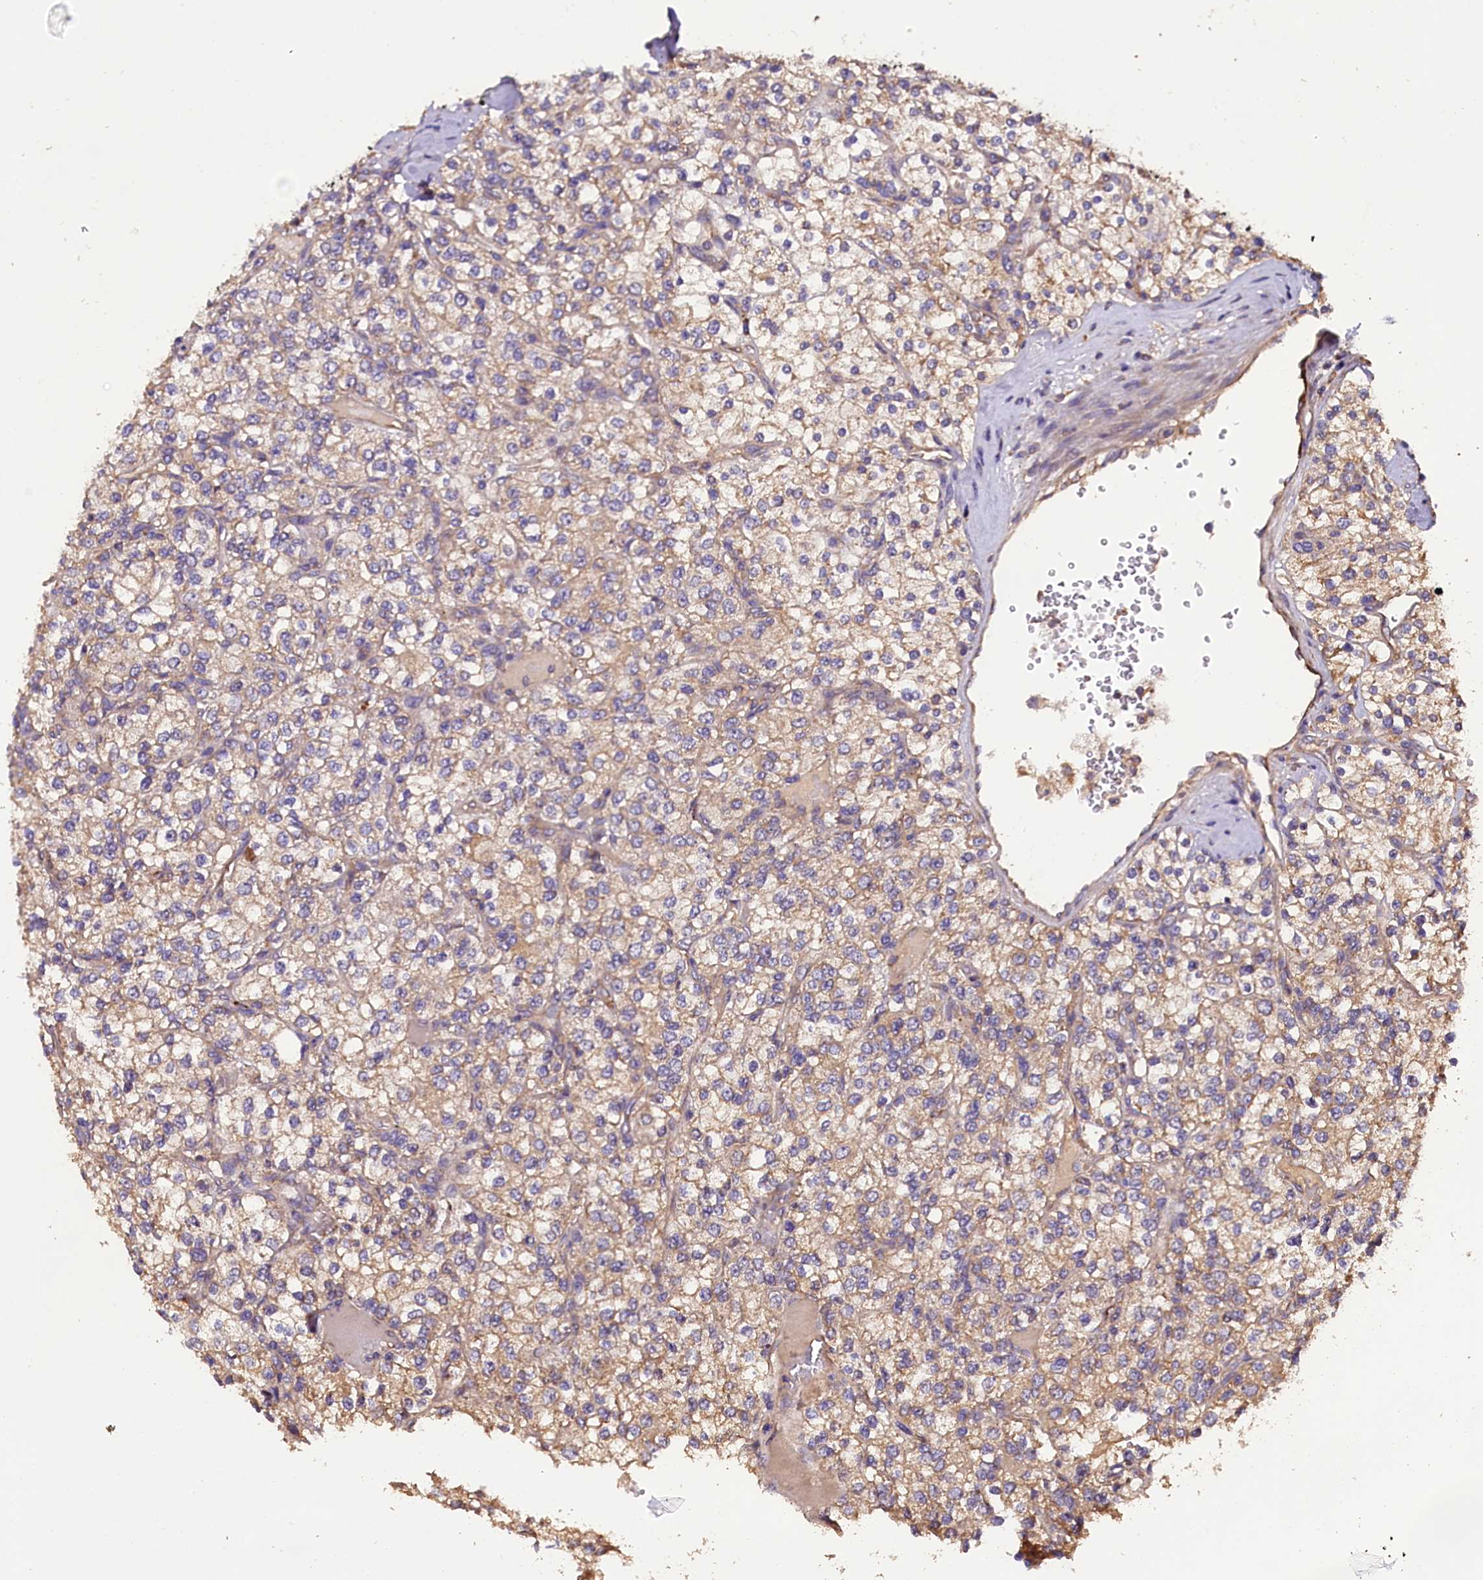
{"staining": {"intensity": "moderate", "quantity": "25%-75%", "location": "cytoplasmic/membranous"}, "tissue": "renal cancer", "cell_type": "Tumor cells", "image_type": "cancer", "snomed": [{"axis": "morphology", "description": "Adenocarcinoma, NOS"}, {"axis": "topography", "description": "Kidney"}], "caption": "An image of adenocarcinoma (renal) stained for a protein displays moderate cytoplasmic/membranous brown staining in tumor cells. (Stains: DAB in brown, nuclei in blue, Microscopy: brightfield microscopy at high magnification).", "gene": "ENKD1", "patient": {"sex": "male", "age": 80}}